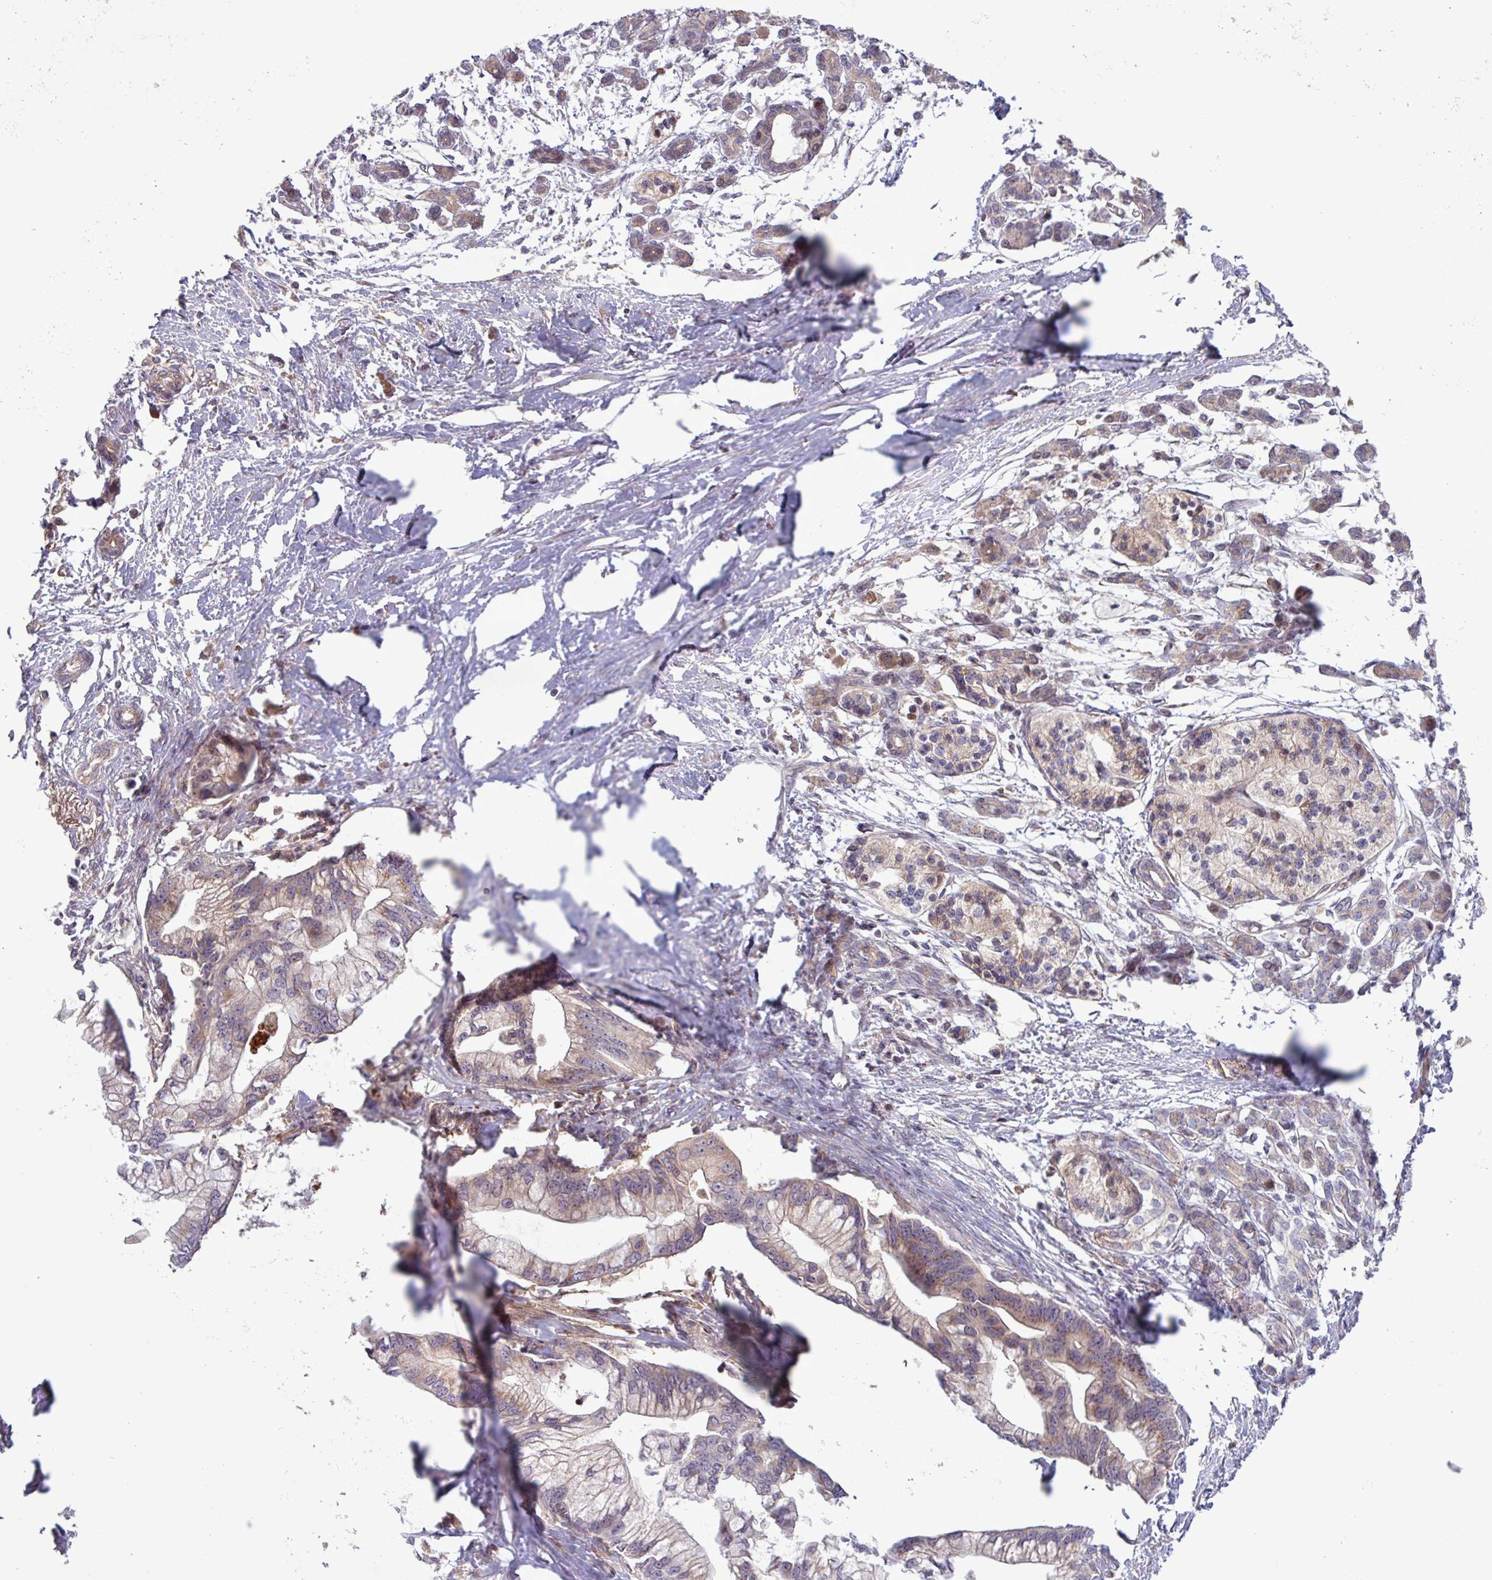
{"staining": {"intensity": "weak", "quantity": "25%-75%", "location": "cytoplasmic/membranous"}, "tissue": "pancreatic cancer", "cell_type": "Tumor cells", "image_type": "cancer", "snomed": [{"axis": "morphology", "description": "Adenocarcinoma, NOS"}, {"axis": "topography", "description": "Pancreas"}], "caption": "Pancreatic adenocarcinoma tissue displays weak cytoplasmic/membranous expression in about 25%-75% of tumor cells, visualized by immunohistochemistry. Using DAB (brown) and hematoxylin (blue) stains, captured at high magnification using brightfield microscopy.", "gene": "TNFSF12", "patient": {"sex": "male", "age": 68}}